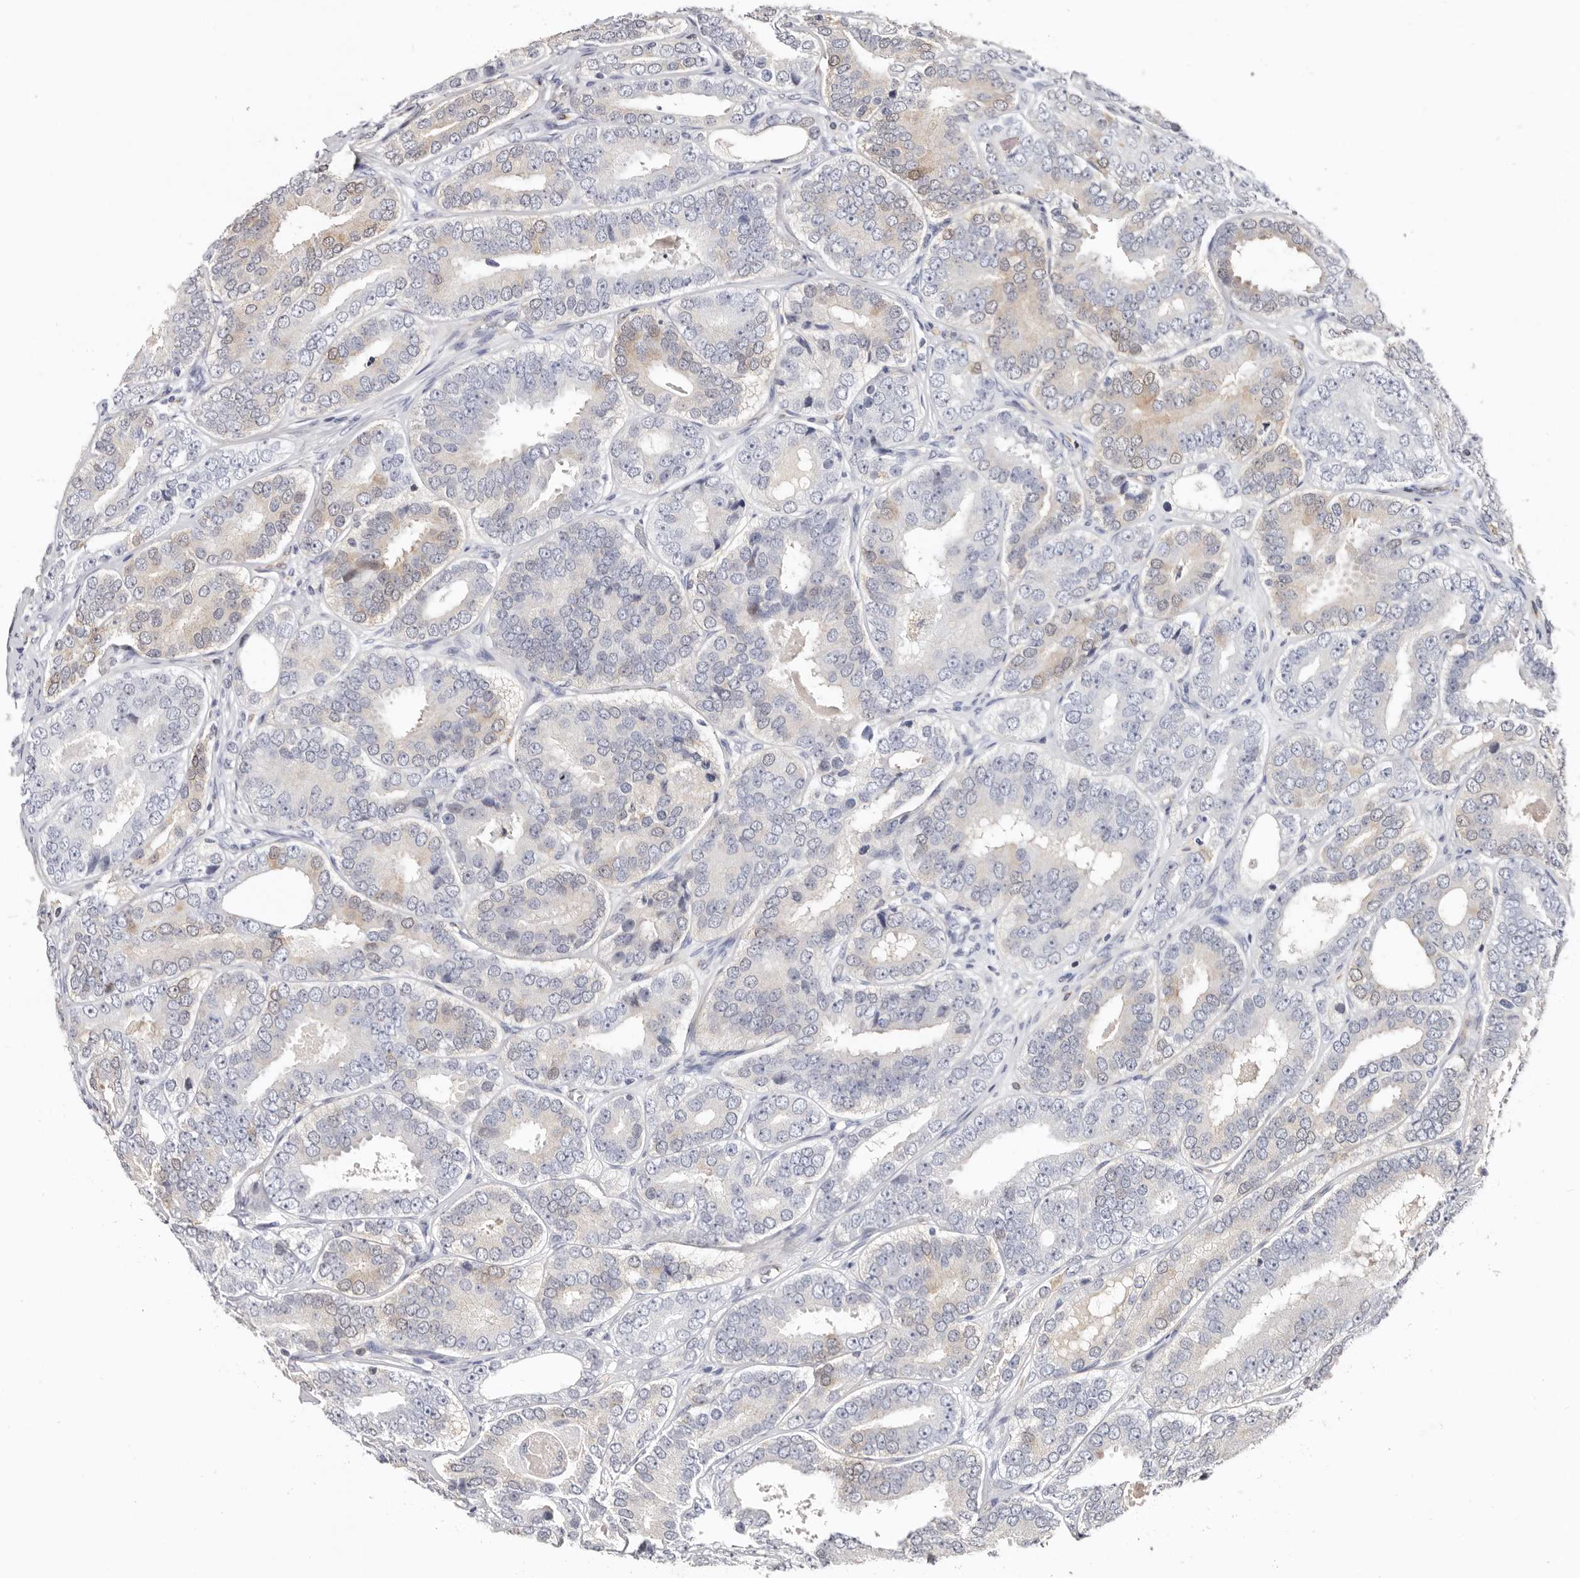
{"staining": {"intensity": "weak", "quantity": "<25%", "location": "cytoplasmic/membranous"}, "tissue": "prostate cancer", "cell_type": "Tumor cells", "image_type": "cancer", "snomed": [{"axis": "morphology", "description": "Adenocarcinoma, High grade"}, {"axis": "topography", "description": "Prostate"}], "caption": "Prostate cancer stained for a protein using IHC displays no positivity tumor cells.", "gene": "PKDCC", "patient": {"sex": "male", "age": 56}}